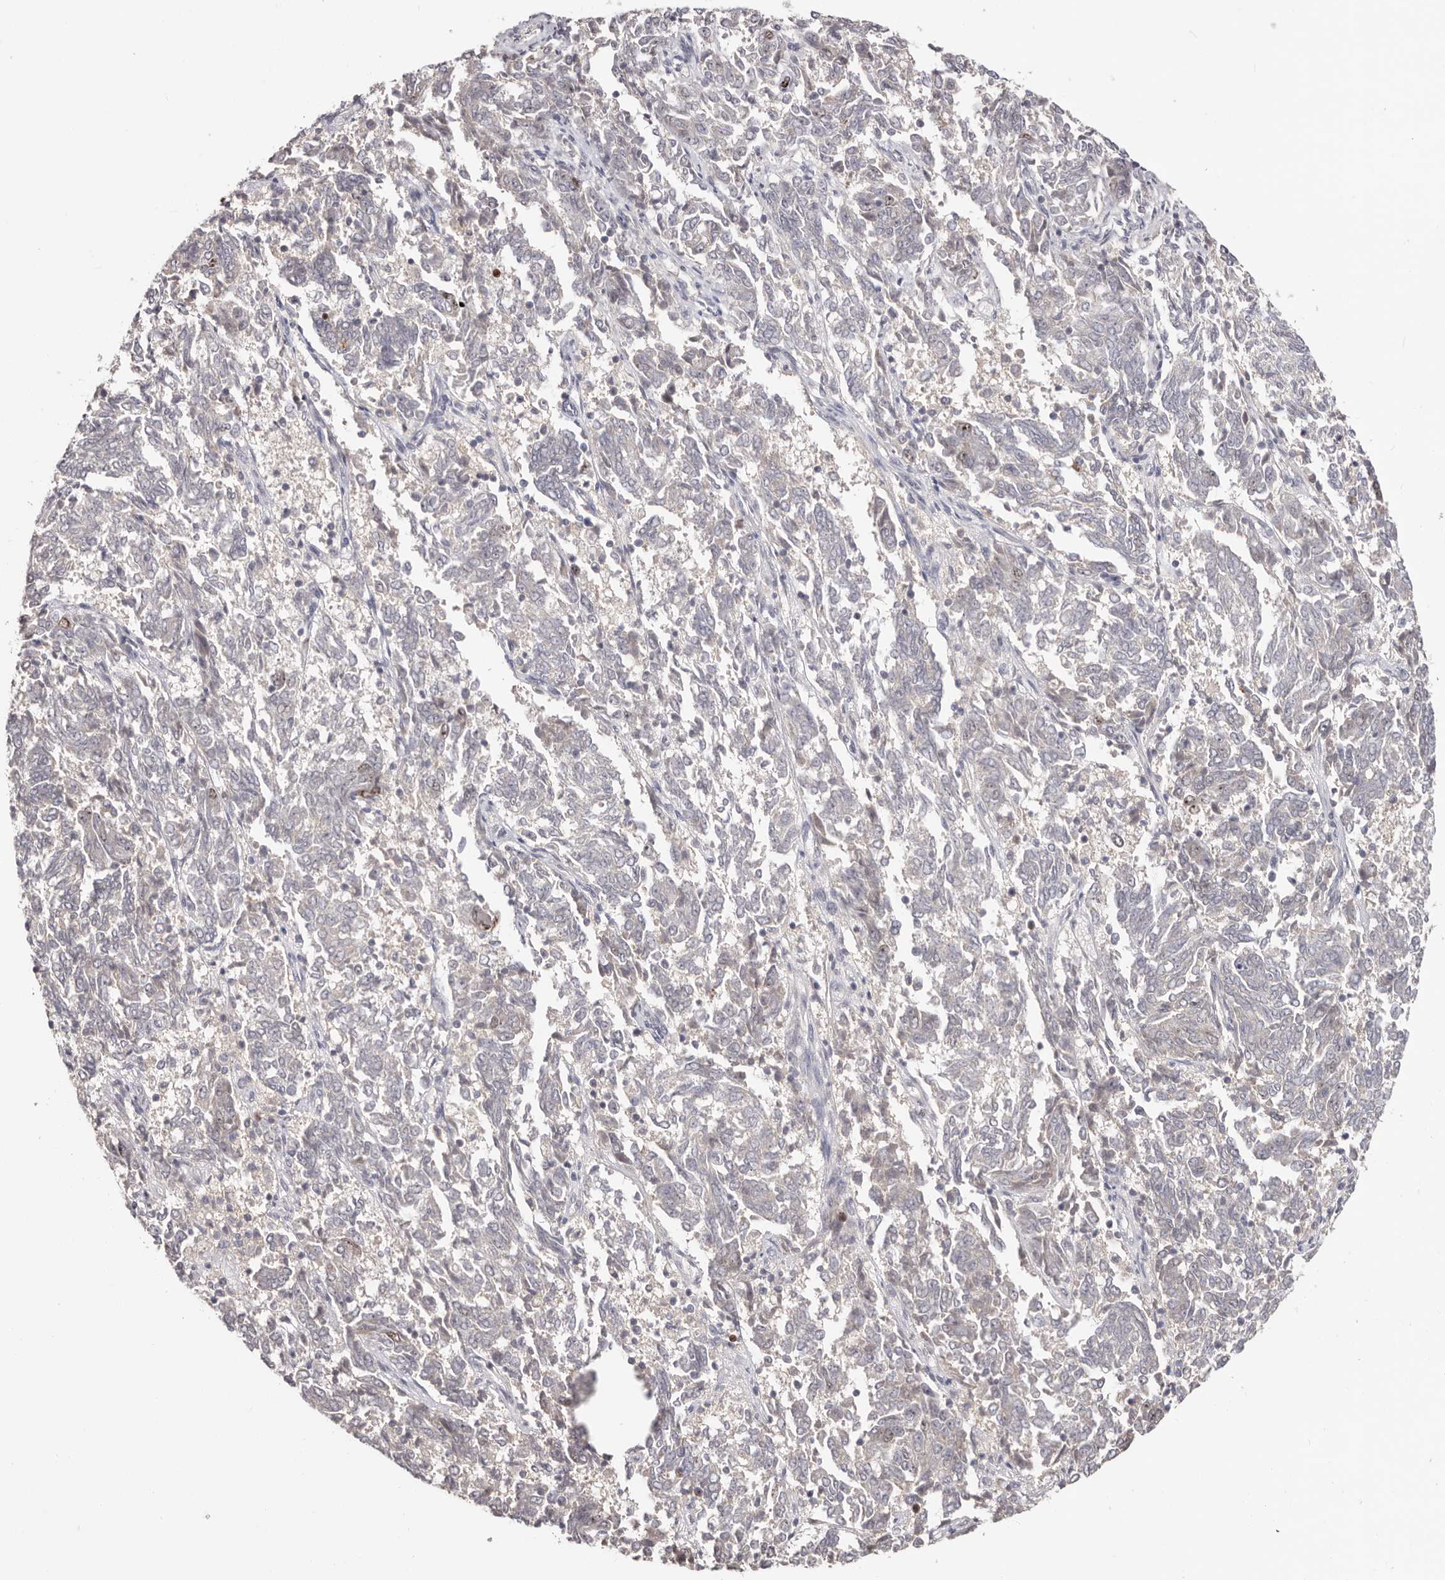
{"staining": {"intensity": "negative", "quantity": "none", "location": "none"}, "tissue": "endometrial cancer", "cell_type": "Tumor cells", "image_type": "cancer", "snomed": [{"axis": "morphology", "description": "Adenocarcinoma, NOS"}, {"axis": "topography", "description": "Endometrium"}], "caption": "Photomicrograph shows no significant protein positivity in tumor cells of endometrial cancer. (Stains: DAB IHC with hematoxylin counter stain, Microscopy: brightfield microscopy at high magnification).", "gene": "CCDC190", "patient": {"sex": "female", "age": 80}}